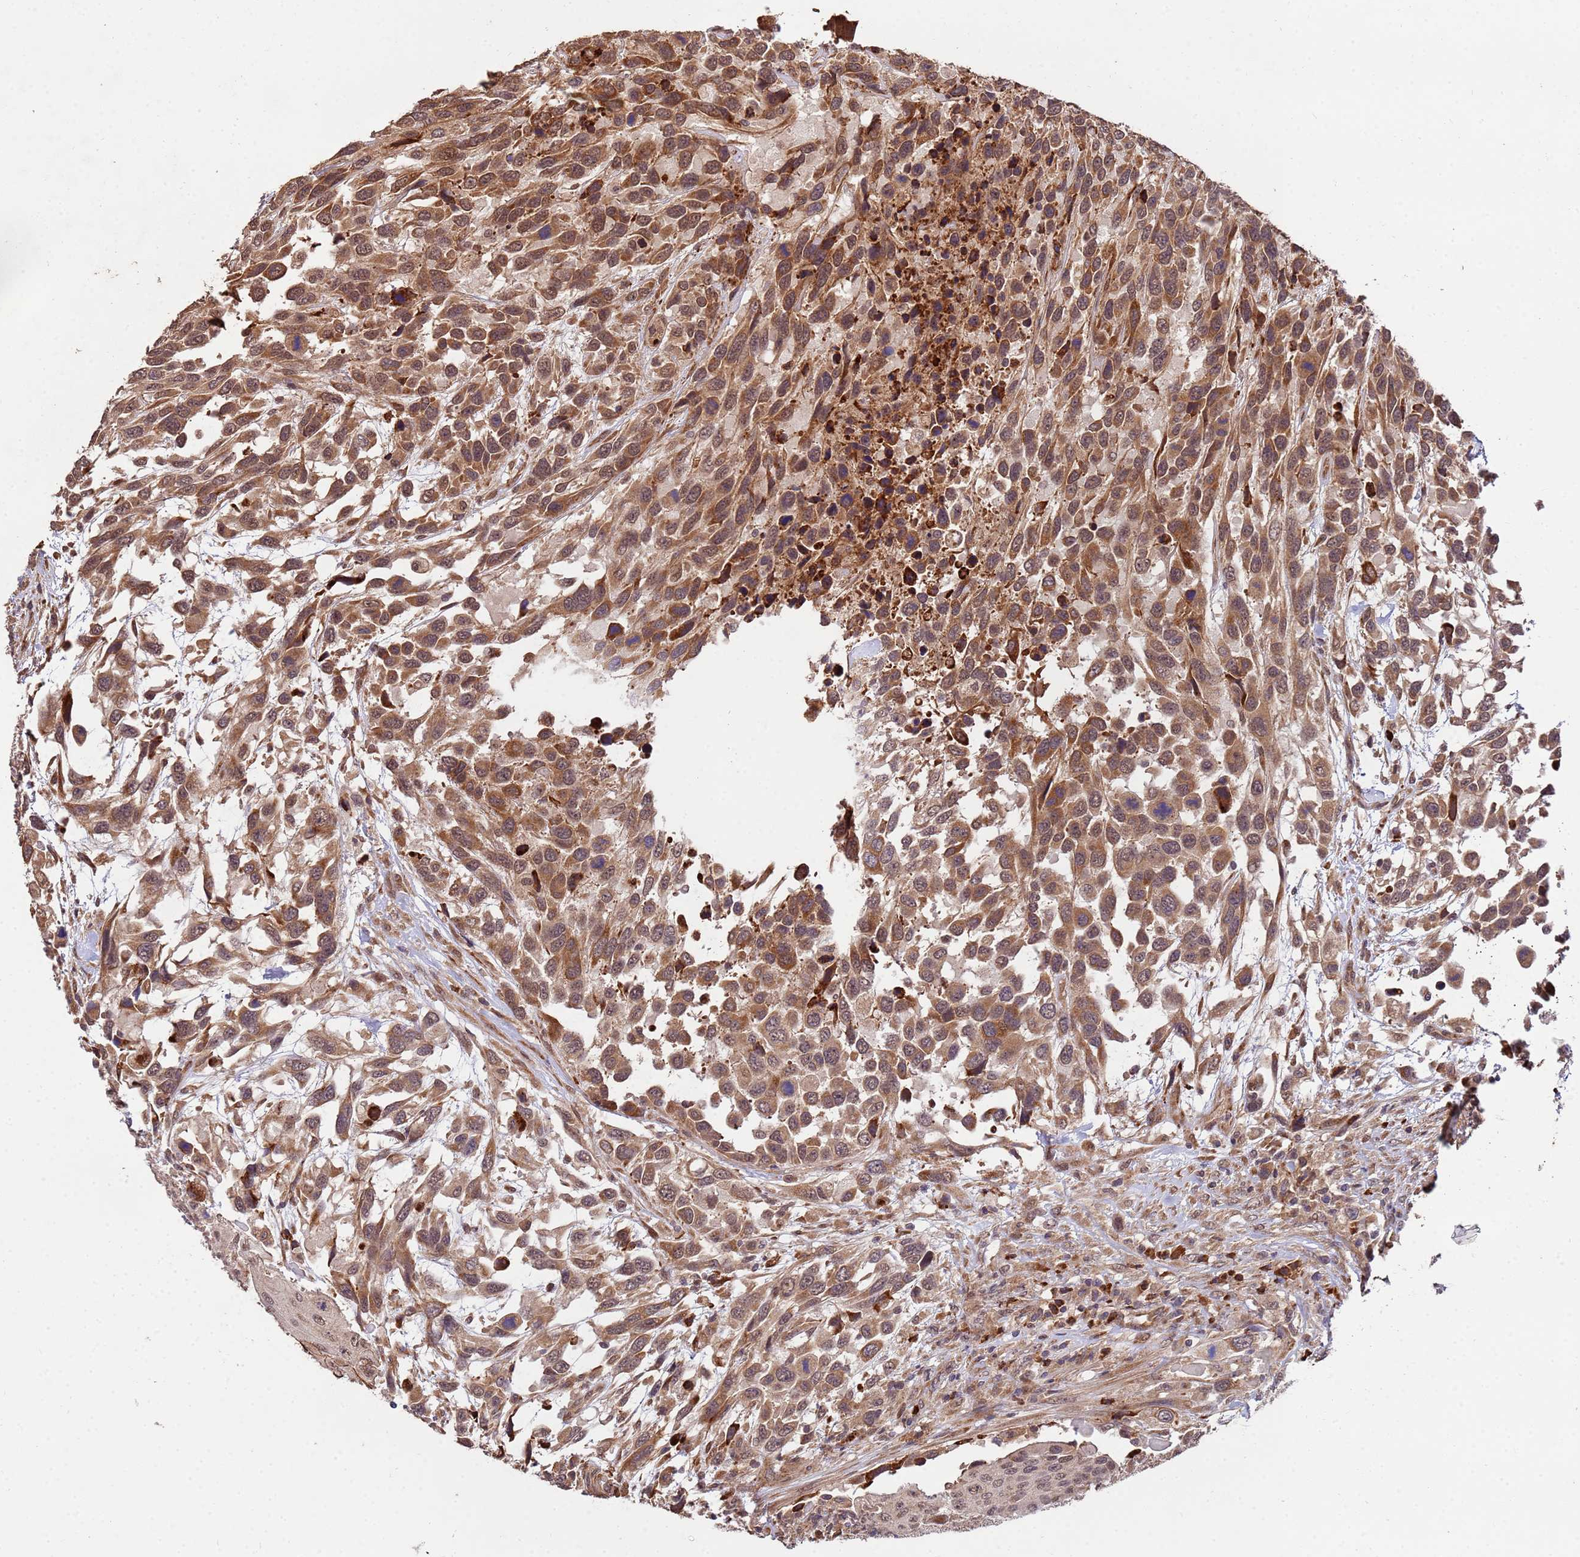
{"staining": {"intensity": "moderate", "quantity": ">75%", "location": "cytoplasmic/membranous,nuclear"}, "tissue": "urothelial cancer", "cell_type": "Tumor cells", "image_type": "cancer", "snomed": [{"axis": "morphology", "description": "Urothelial carcinoma, High grade"}, {"axis": "topography", "description": "Urinary bladder"}], "caption": "IHC of human high-grade urothelial carcinoma reveals medium levels of moderate cytoplasmic/membranous and nuclear expression in about >75% of tumor cells.", "gene": "ZNF619", "patient": {"sex": "female", "age": 70}}